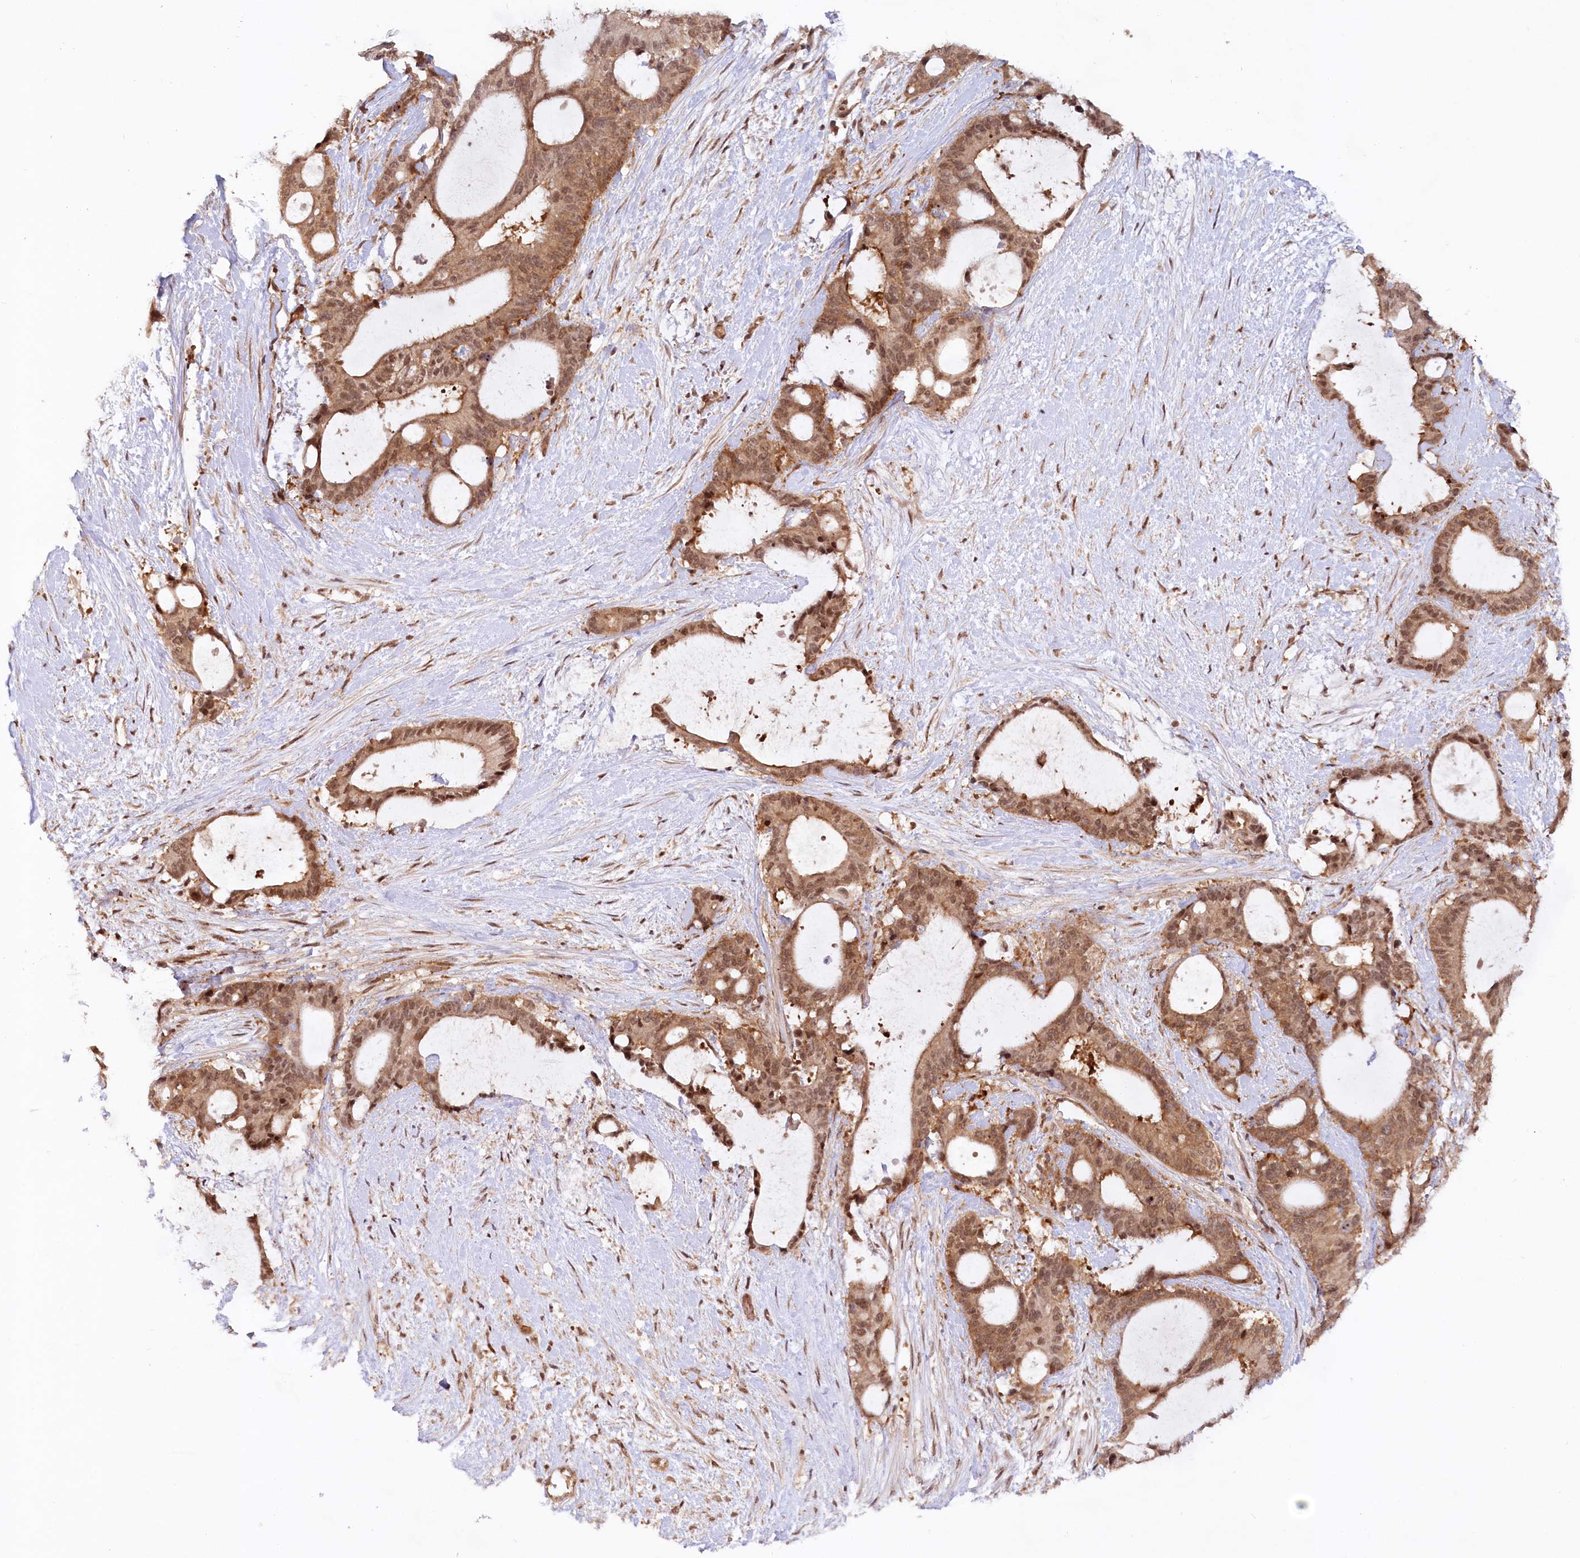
{"staining": {"intensity": "moderate", "quantity": ">75%", "location": "cytoplasmic/membranous,nuclear"}, "tissue": "liver cancer", "cell_type": "Tumor cells", "image_type": "cancer", "snomed": [{"axis": "morphology", "description": "Normal tissue, NOS"}, {"axis": "morphology", "description": "Cholangiocarcinoma"}, {"axis": "topography", "description": "Liver"}, {"axis": "topography", "description": "Peripheral nerve tissue"}], "caption": "Liver cholangiocarcinoma was stained to show a protein in brown. There is medium levels of moderate cytoplasmic/membranous and nuclear positivity in about >75% of tumor cells. Nuclei are stained in blue.", "gene": "CCDC65", "patient": {"sex": "female", "age": 73}}